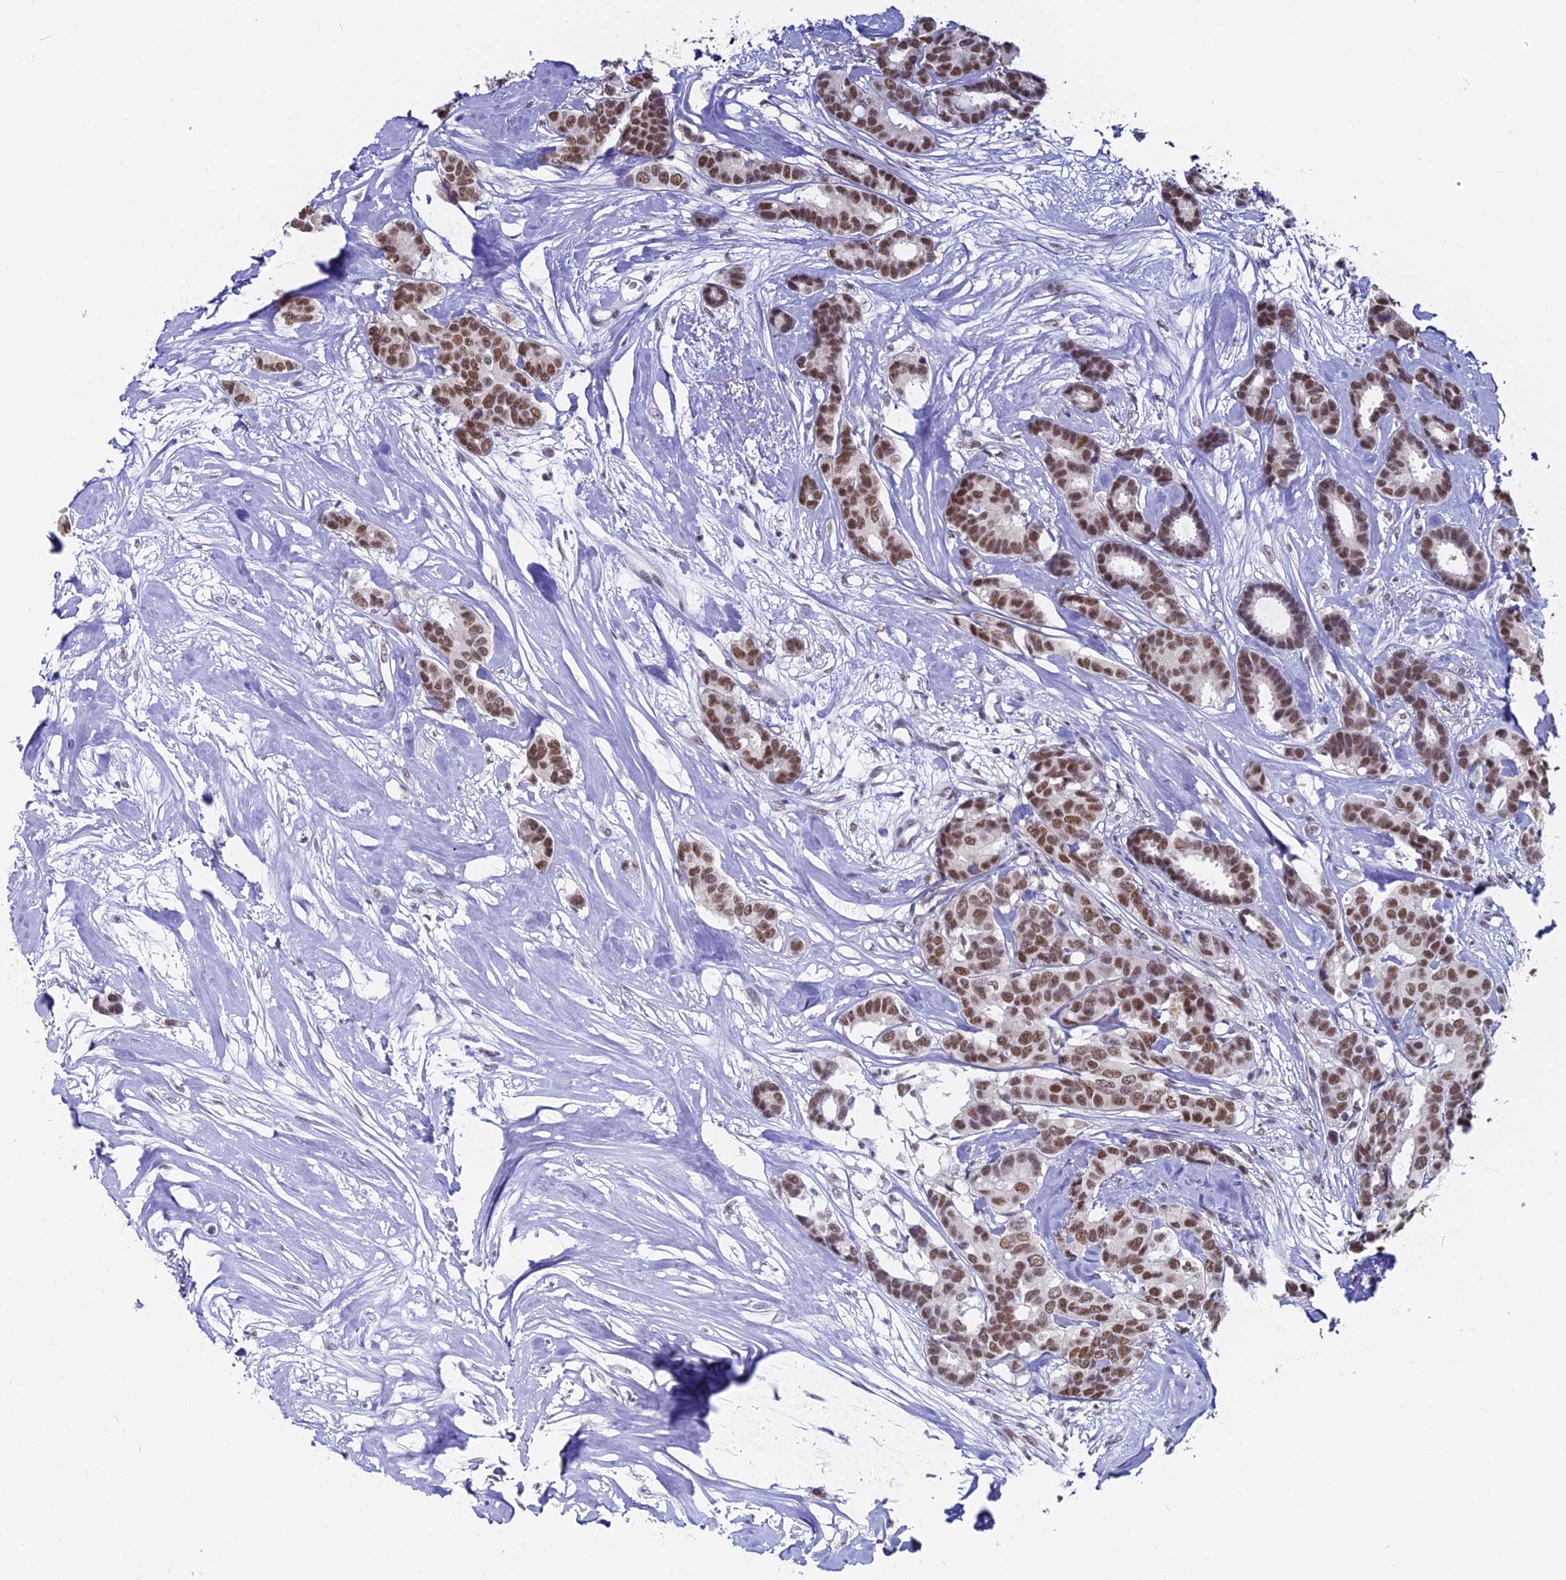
{"staining": {"intensity": "moderate", "quantity": ">75%", "location": "nuclear"}, "tissue": "breast cancer", "cell_type": "Tumor cells", "image_type": "cancer", "snomed": [{"axis": "morphology", "description": "Duct carcinoma"}, {"axis": "topography", "description": "Breast"}], "caption": "Tumor cells show medium levels of moderate nuclear positivity in about >75% of cells in breast cancer.", "gene": "CD2BP2", "patient": {"sex": "female", "age": 87}}